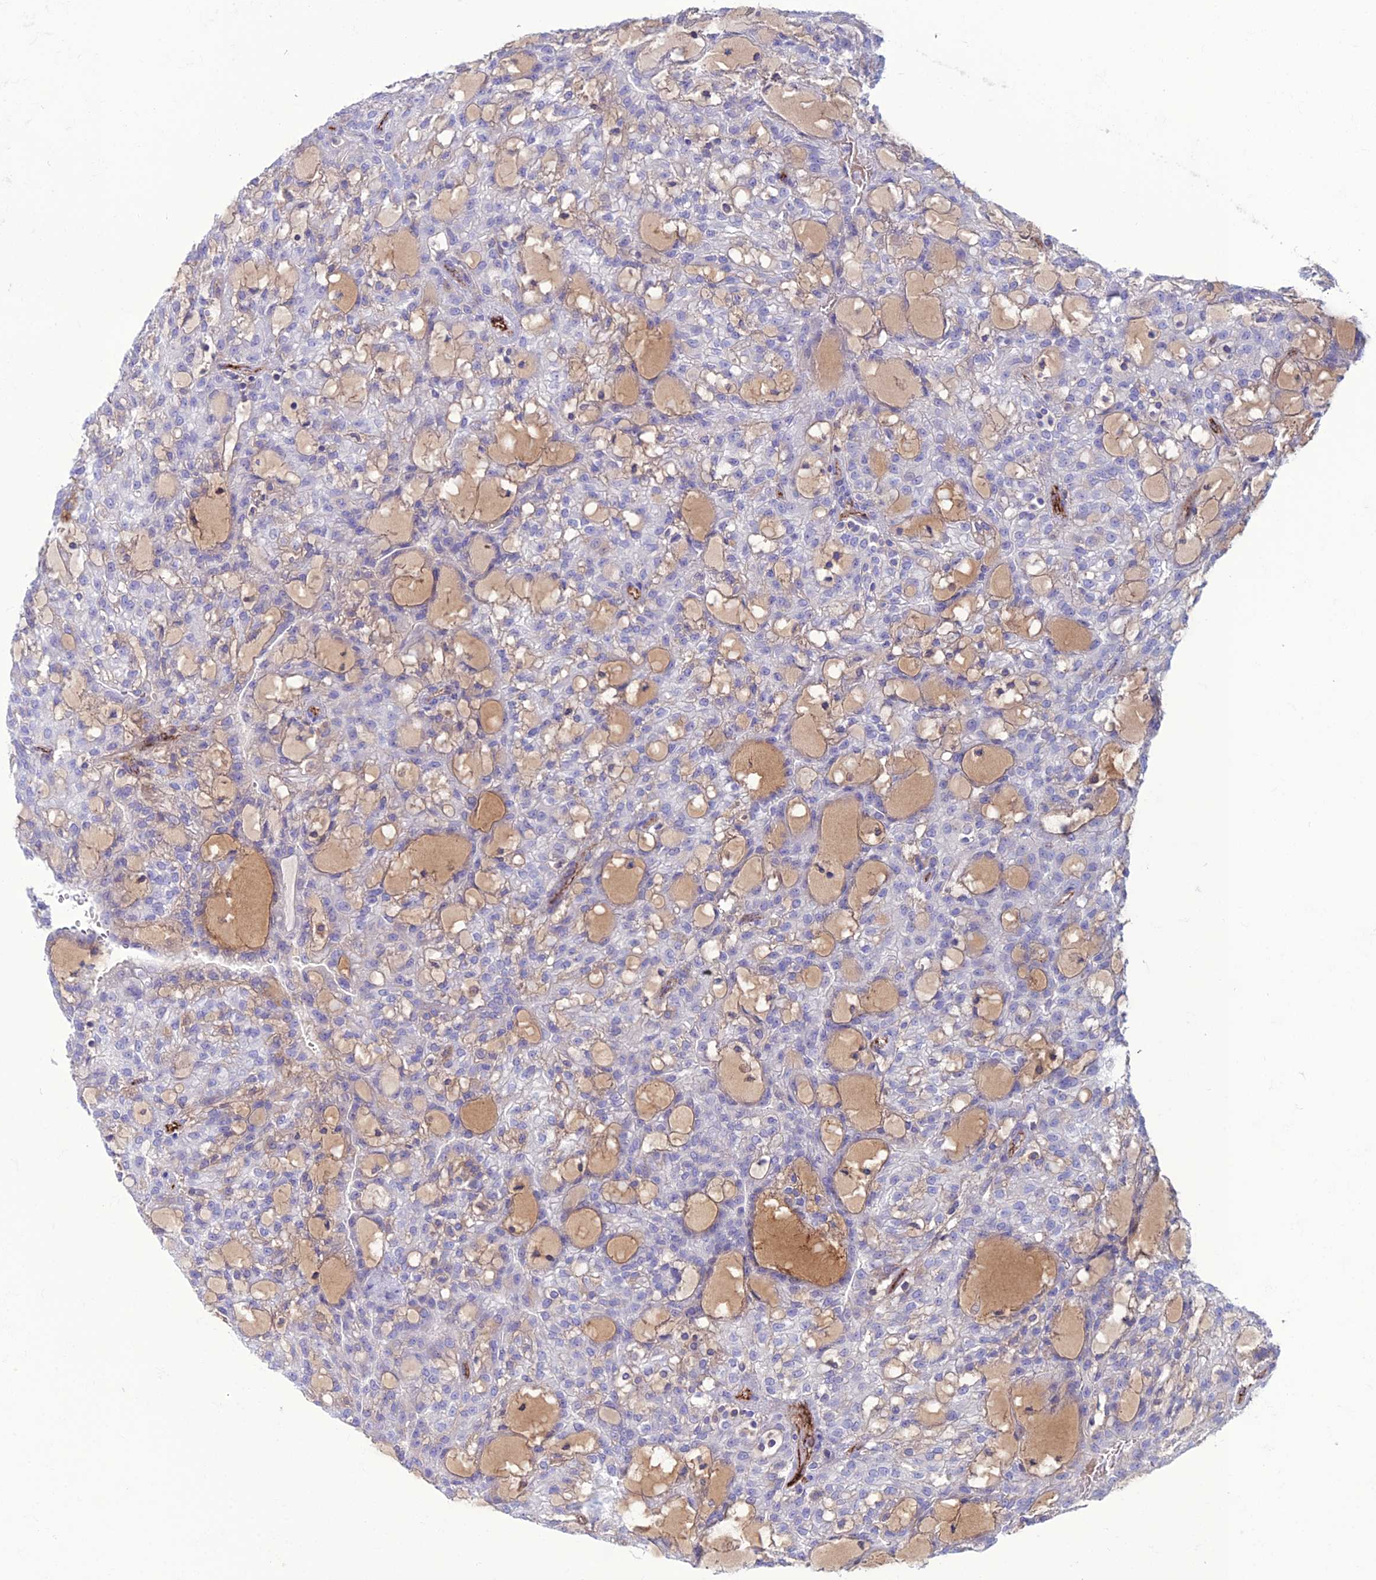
{"staining": {"intensity": "negative", "quantity": "none", "location": "none"}, "tissue": "renal cancer", "cell_type": "Tumor cells", "image_type": "cancer", "snomed": [{"axis": "morphology", "description": "Adenocarcinoma, NOS"}, {"axis": "topography", "description": "Kidney"}], "caption": "High magnification brightfield microscopy of renal cancer (adenocarcinoma) stained with DAB (3,3'-diaminobenzidine) (brown) and counterstained with hematoxylin (blue): tumor cells show no significant expression. (DAB immunohistochemistry (IHC) visualized using brightfield microscopy, high magnification).", "gene": "CDC42EP5", "patient": {"sex": "male", "age": 63}}